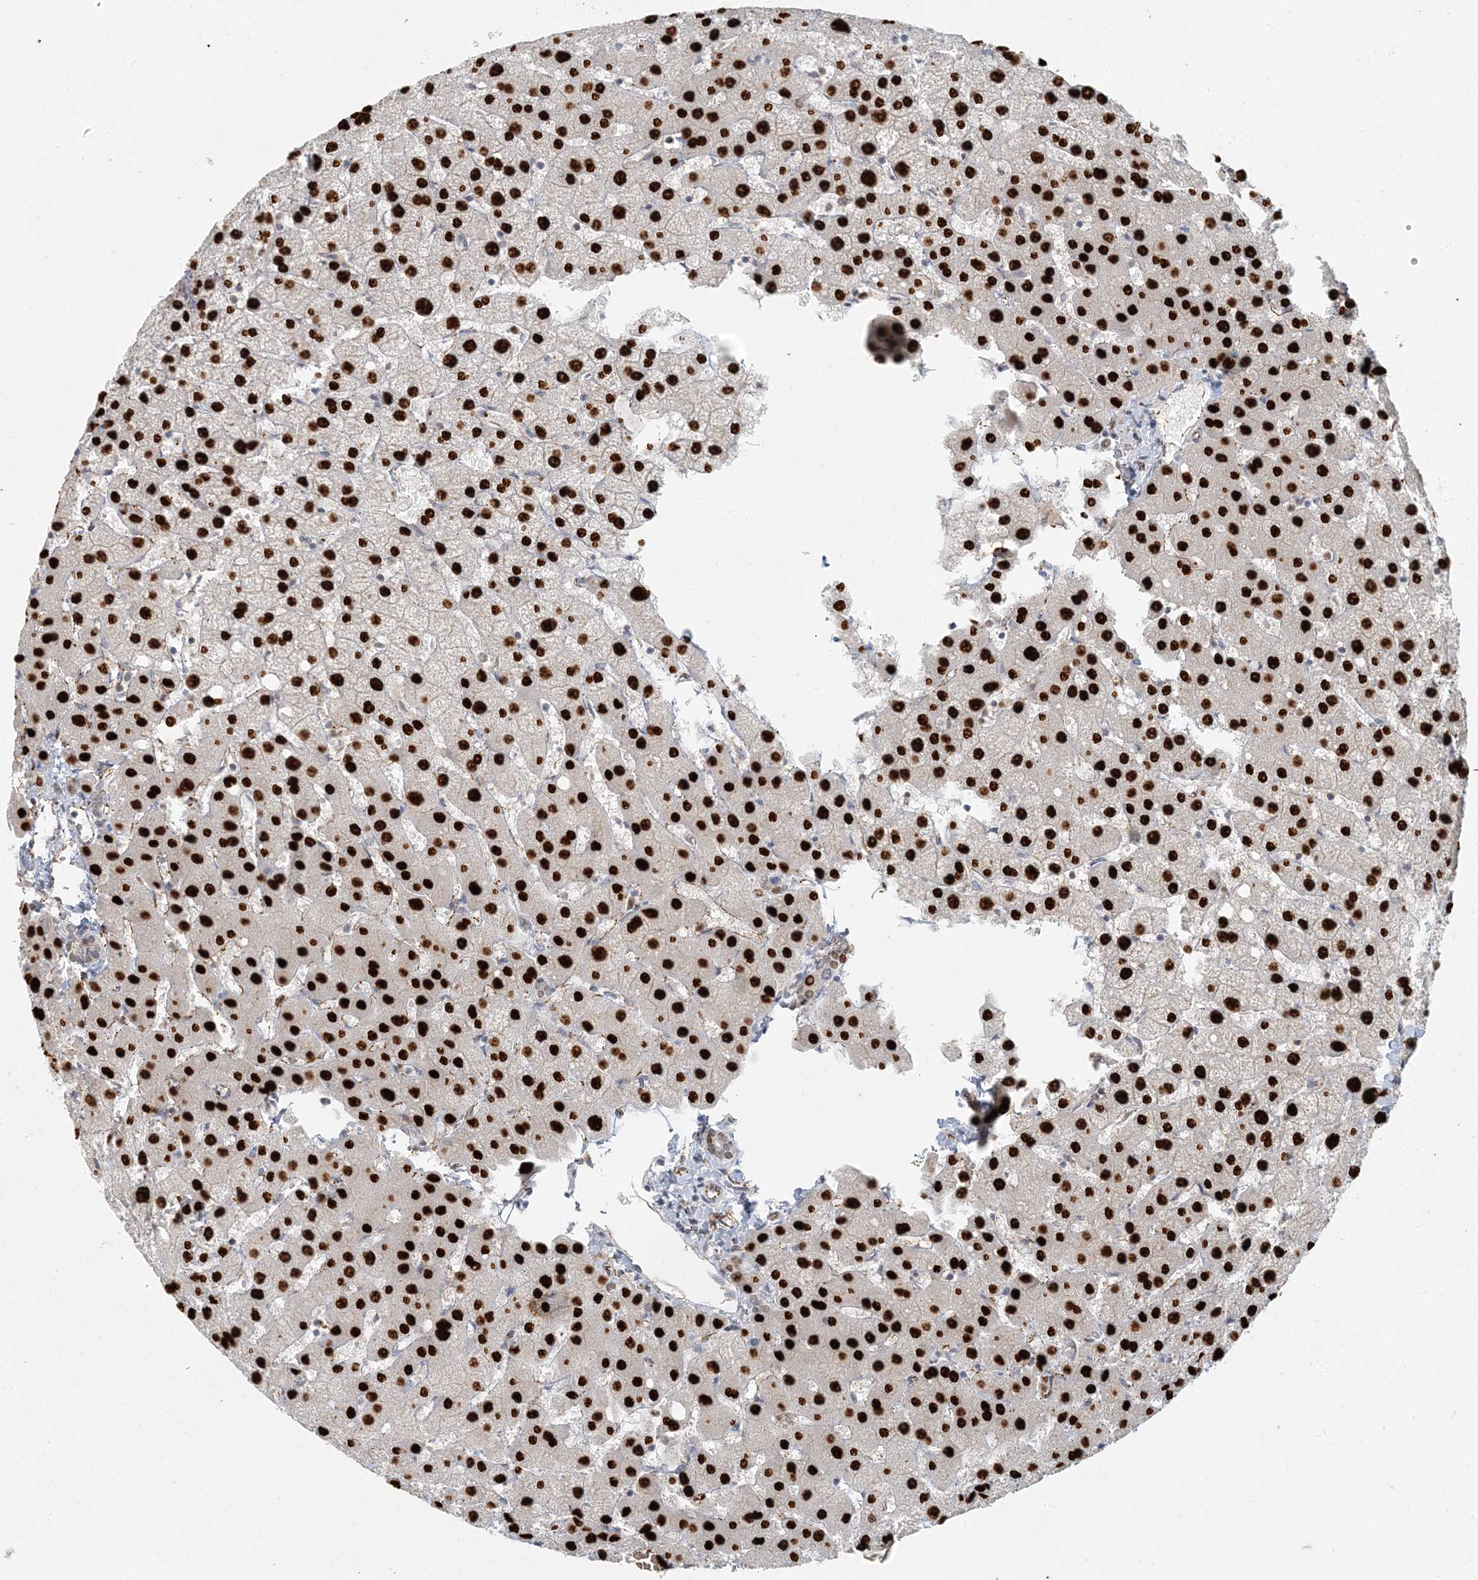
{"staining": {"intensity": "weak", "quantity": ">75%", "location": "cytoplasmic/membranous"}, "tissue": "liver", "cell_type": "Cholangiocytes", "image_type": "normal", "snomed": [{"axis": "morphology", "description": "Normal tissue, NOS"}, {"axis": "topography", "description": "Liver"}], "caption": "This photomicrograph exhibits IHC staining of benign liver, with low weak cytoplasmic/membranous expression in approximately >75% of cholangiocytes.", "gene": "AK9", "patient": {"sex": "female", "age": 54}}